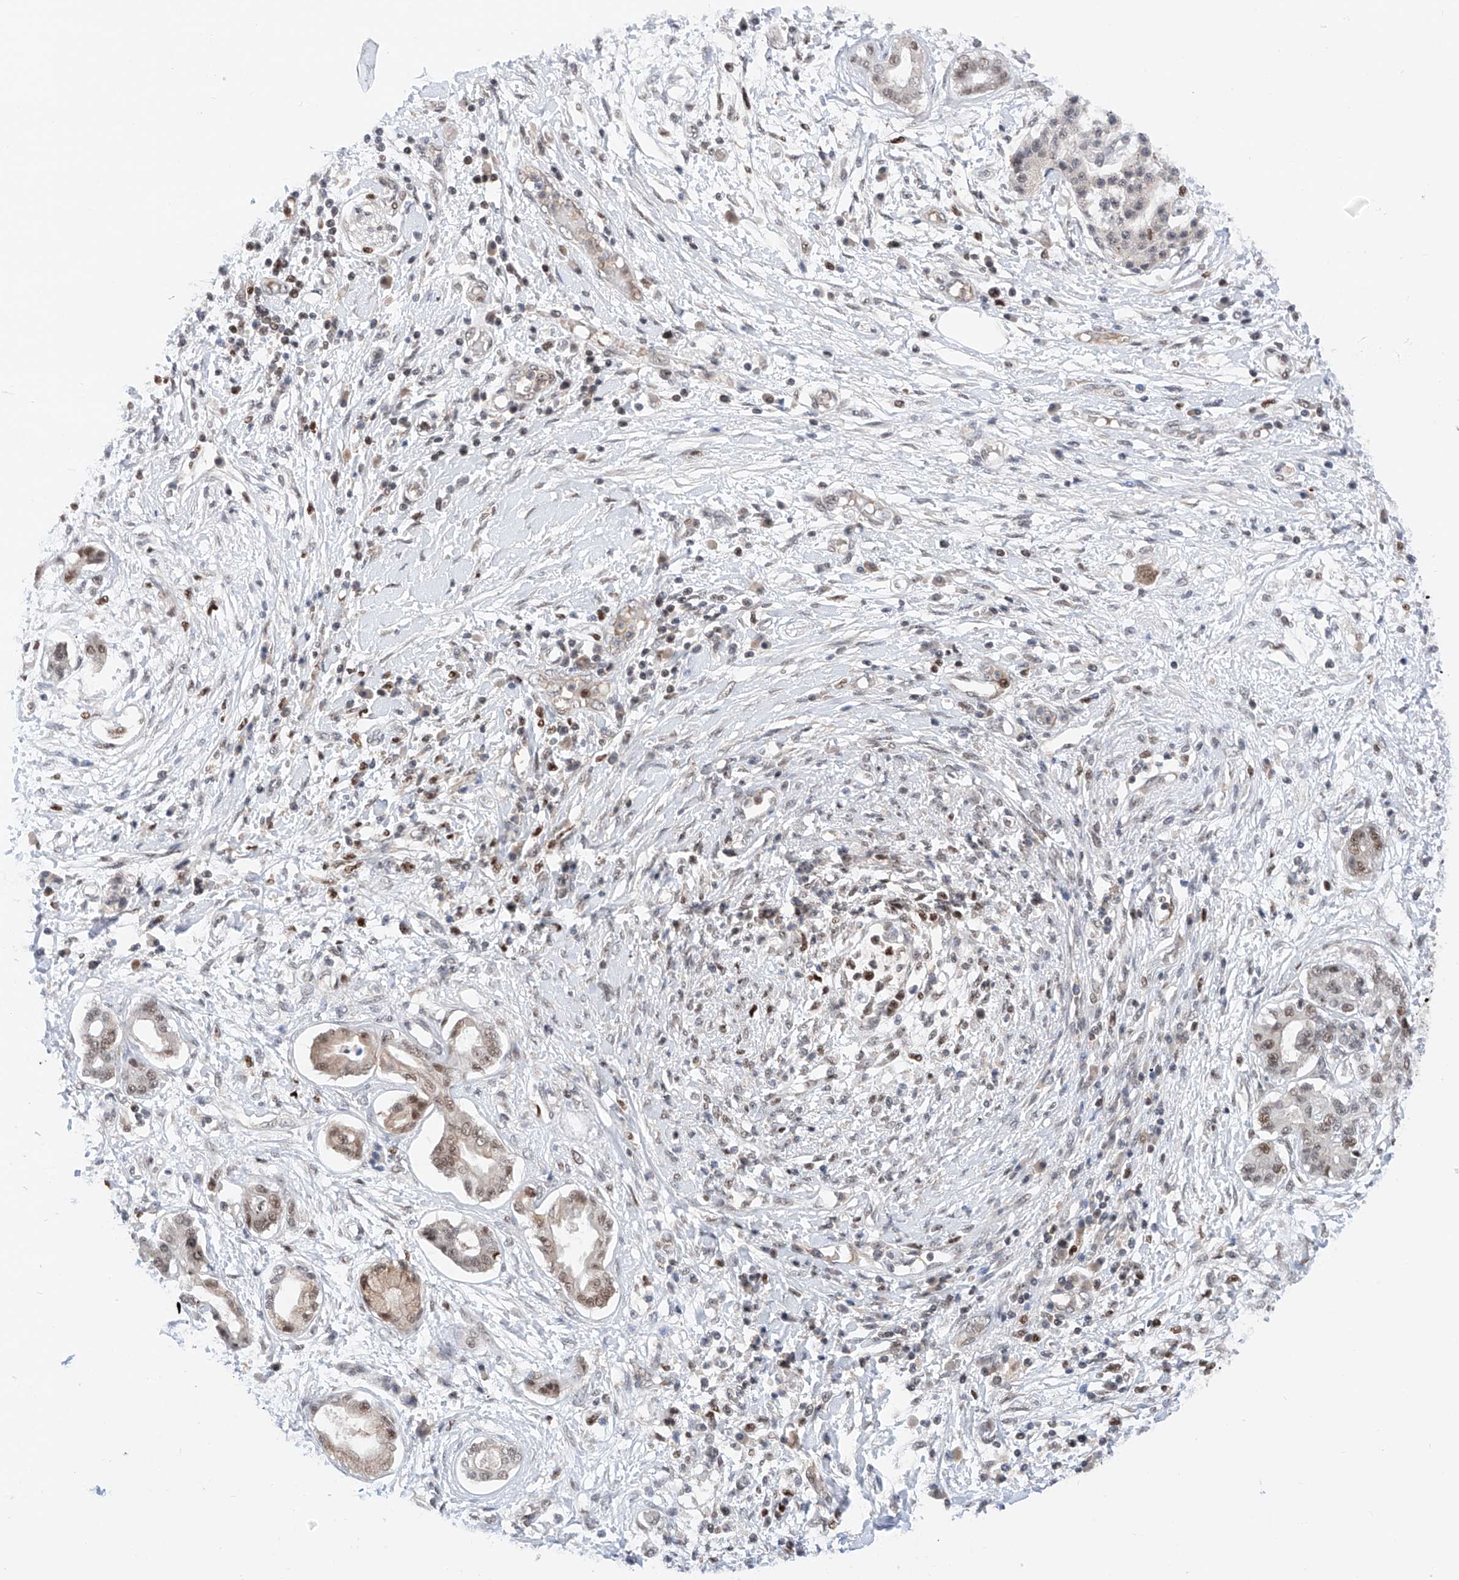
{"staining": {"intensity": "weak", "quantity": ">75%", "location": "cytoplasmic/membranous,nuclear"}, "tissue": "pancreatic cancer", "cell_type": "Tumor cells", "image_type": "cancer", "snomed": [{"axis": "morphology", "description": "Adenocarcinoma, NOS"}, {"axis": "topography", "description": "Pancreas"}], "caption": "Pancreatic cancer (adenocarcinoma) stained with a brown dye reveals weak cytoplasmic/membranous and nuclear positive positivity in approximately >75% of tumor cells.", "gene": "SNRNP200", "patient": {"sex": "female", "age": 56}}